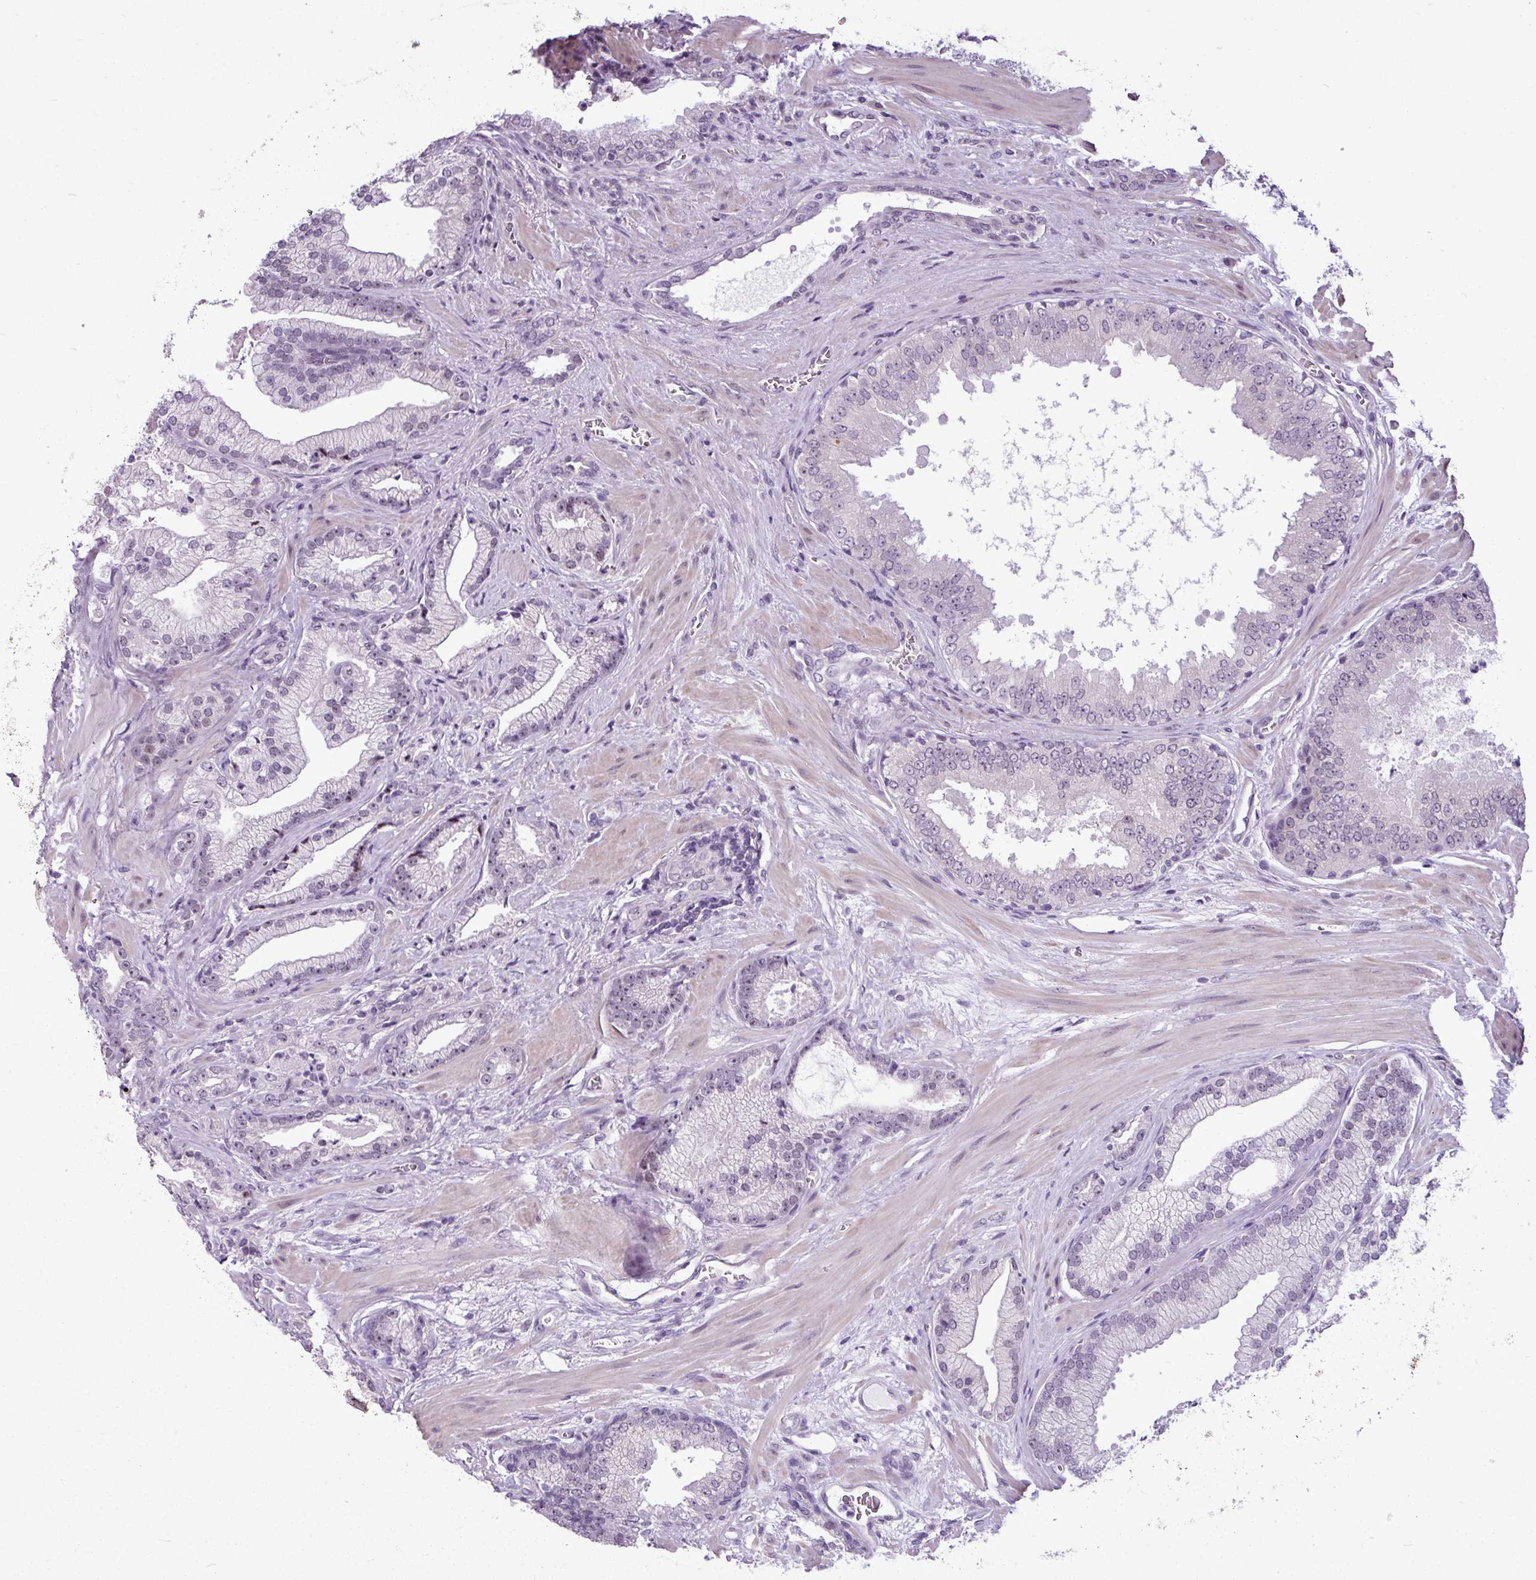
{"staining": {"intensity": "negative", "quantity": "none", "location": "none"}, "tissue": "prostate cancer", "cell_type": "Tumor cells", "image_type": "cancer", "snomed": [{"axis": "morphology", "description": "Adenocarcinoma, High grade"}, {"axis": "topography", "description": "Prostate"}], "caption": "Immunohistochemistry photomicrograph of prostate cancer (high-grade adenocarcinoma) stained for a protein (brown), which shows no positivity in tumor cells. Brightfield microscopy of IHC stained with DAB (3,3'-diaminobenzidine) (brown) and hematoxylin (blue), captured at high magnification.", "gene": "UTP18", "patient": {"sex": "male", "age": 68}}